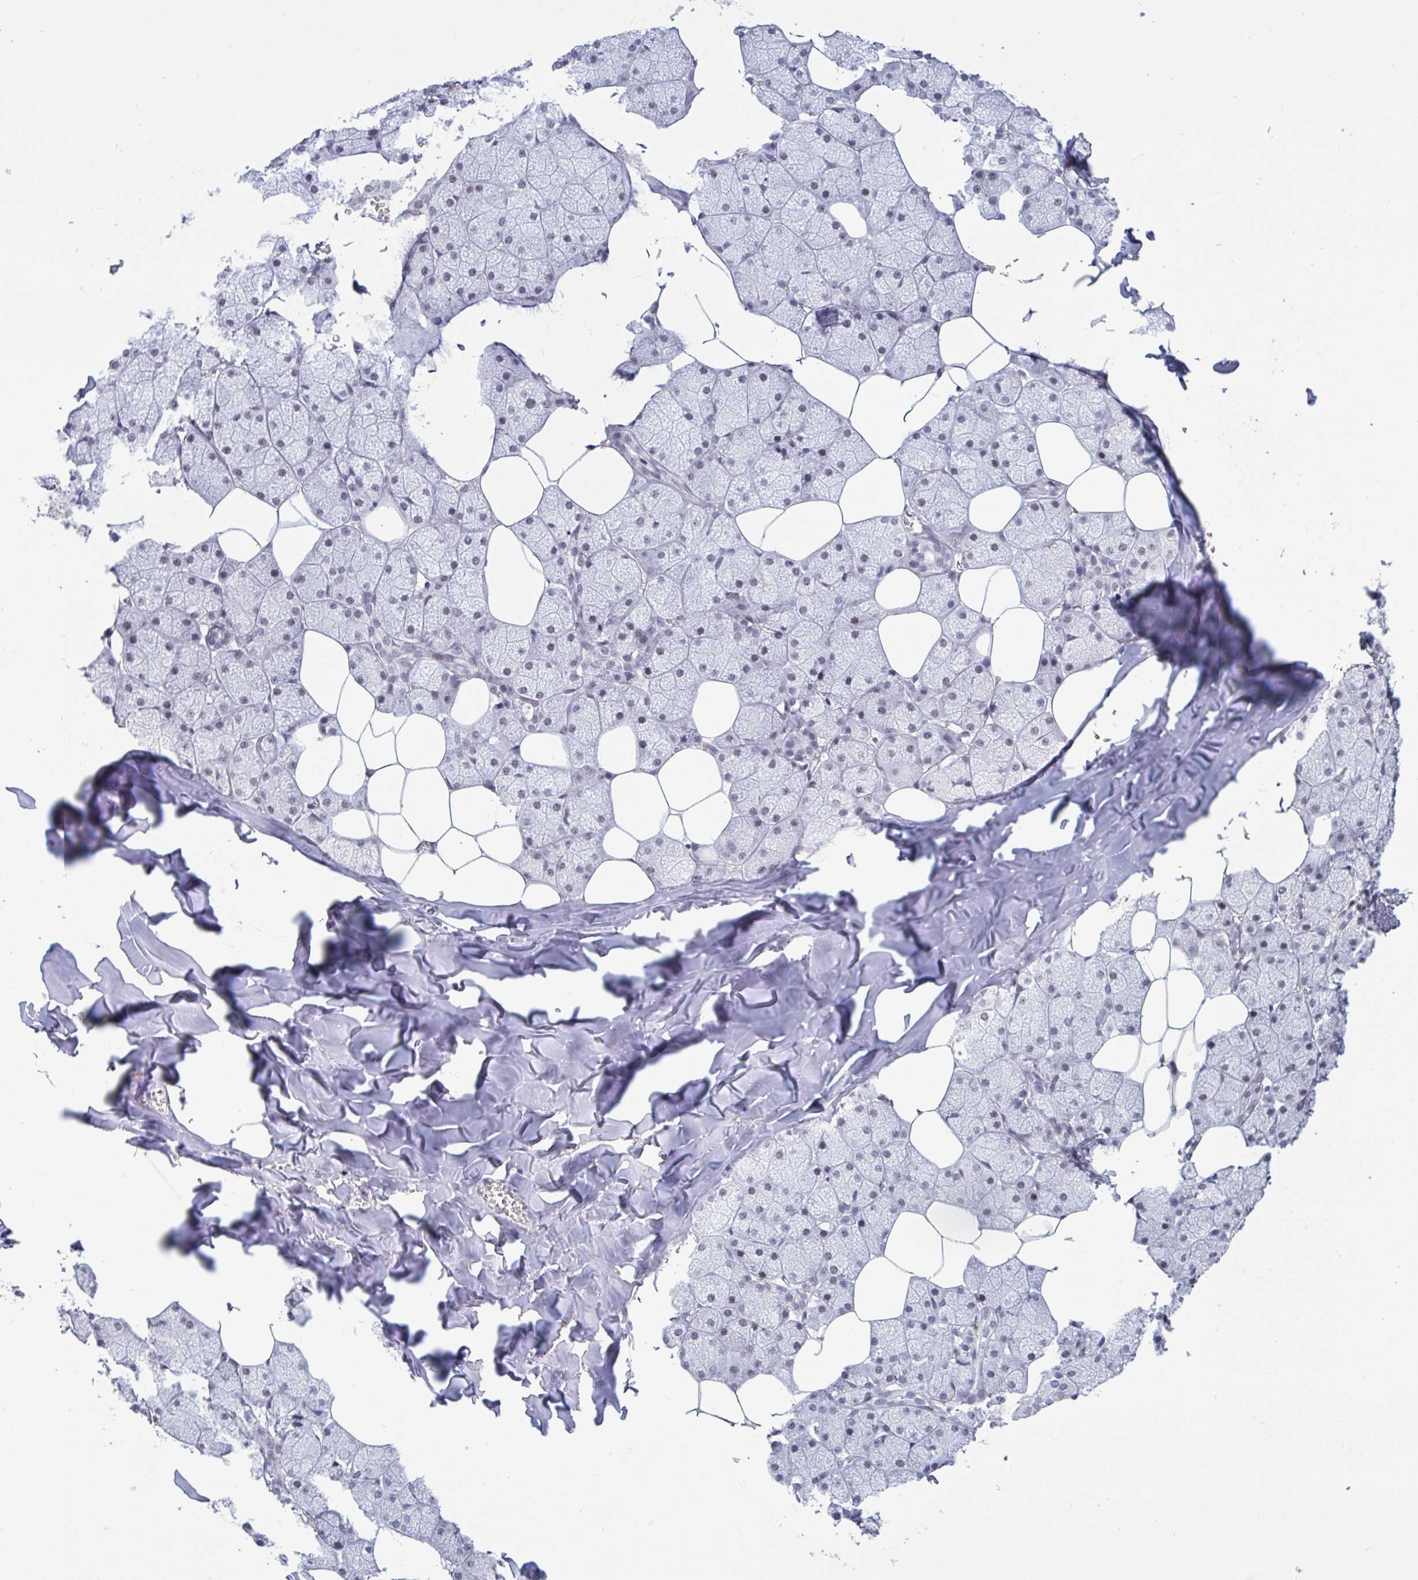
{"staining": {"intensity": "weak", "quantity": "<25%", "location": "nuclear"}, "tissue": "salivary gland", "cell_type": "Glandular cells", "image_type": "normal", "snomed": [{"axis": "morphology", "description": "Normal tissue, NOS"}, {"axis": "topography", "description": "Salivary gland"}, {"axis": "topography", "description": "Peripheral nerve tissue"}], "caption": "Immunohistochemistry (IHC) of normal human salivary gland exhibits no positivity in glandular cells. Nuclei are stained in blue.", "gene": "BCL7B", "patient": {"sex": "male", "age": 38}}